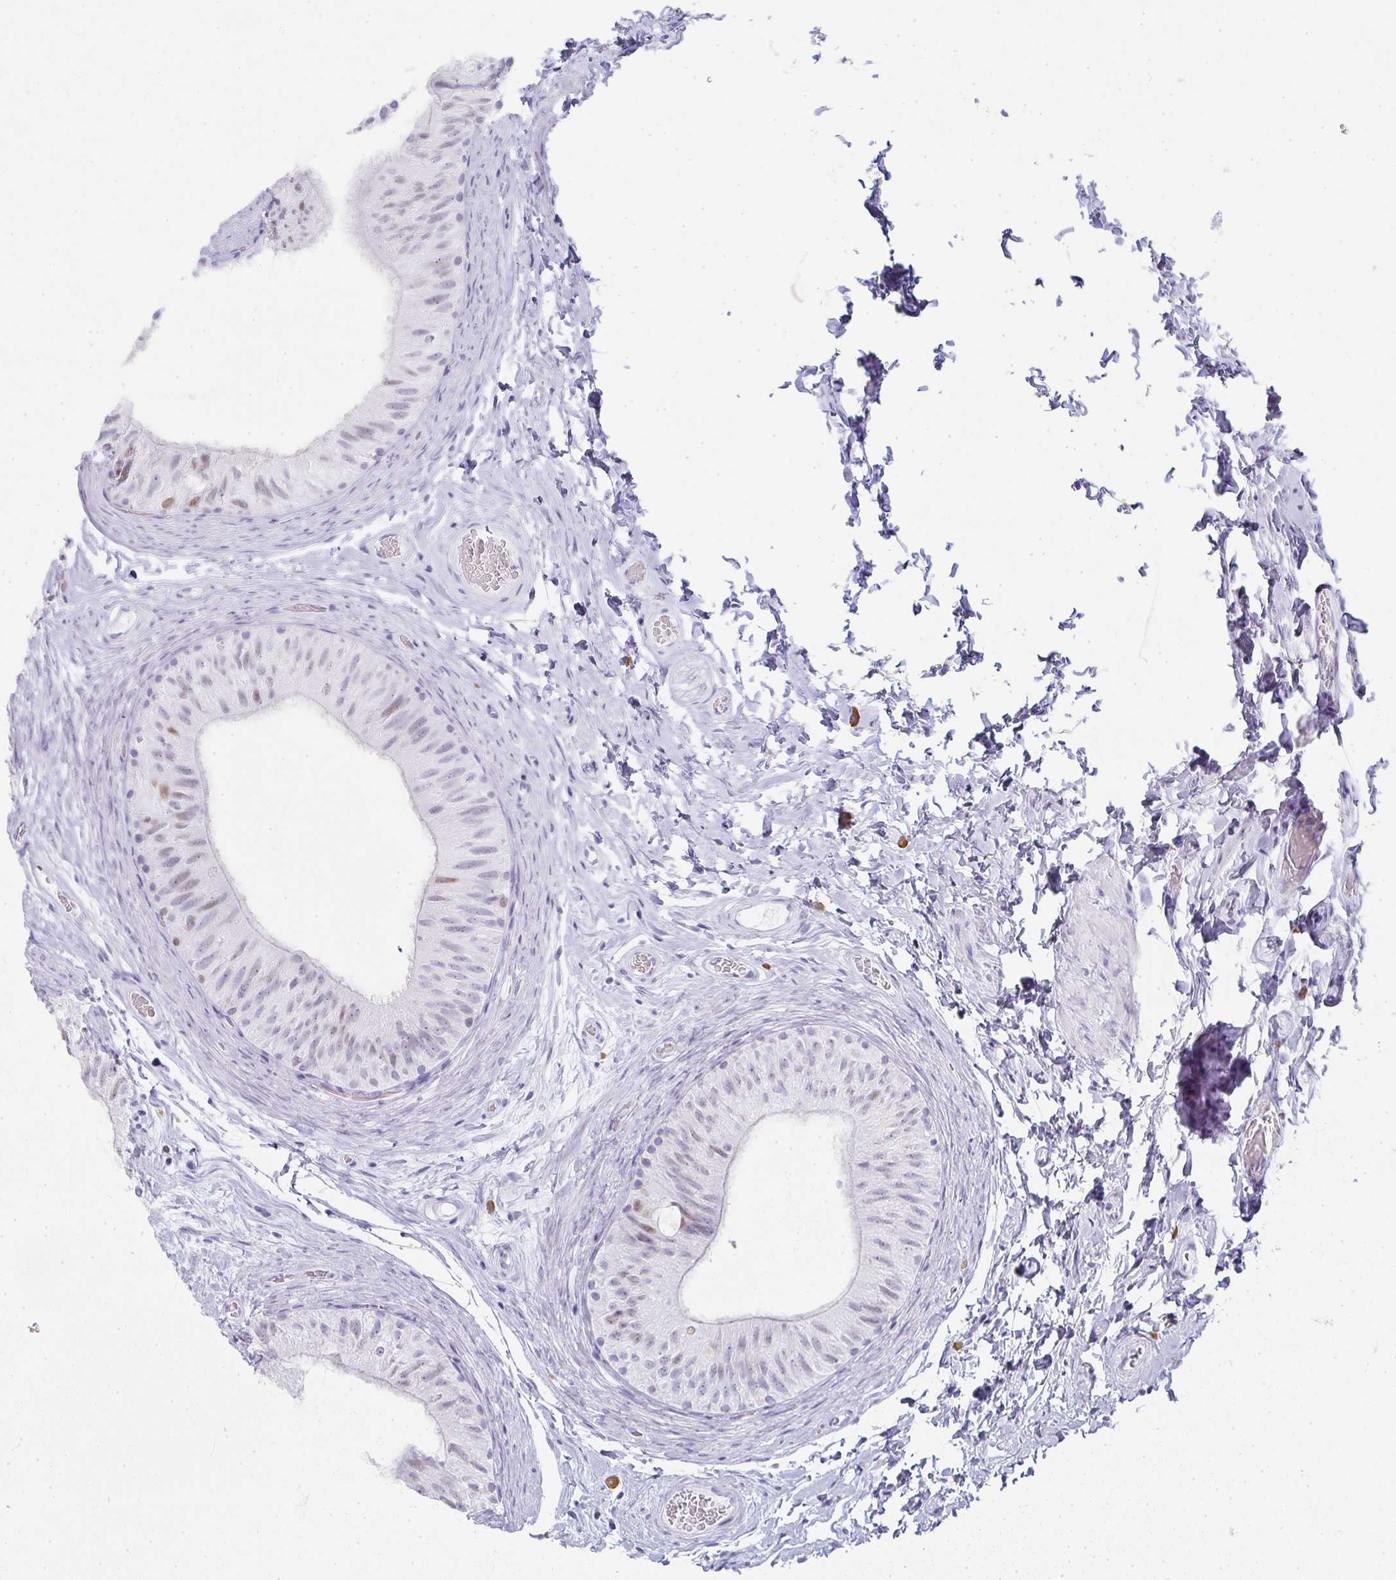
{"staining": {"intensity": "moderate", "quantity": "<25%", "location": "nuclear"}, "tissue": "epididymis", "cell_type": "Glandular cells", "image_type": "normal", "snomed": [{"axis": "morphology", "description": "Normal tissue, NOS"}, {"axis": "topography", "description": "Epididymis, spermatic cord, NOS"}, {"axis": "topography", "description": "Epididymis"}], "caption": "This is a histology image of IHC staining of unremarkable epididymis, which shows moderate expression in the nuclear of glandular cells.", "gene": "TPSD1", "patient": {"sex": "male", "age": 31}}